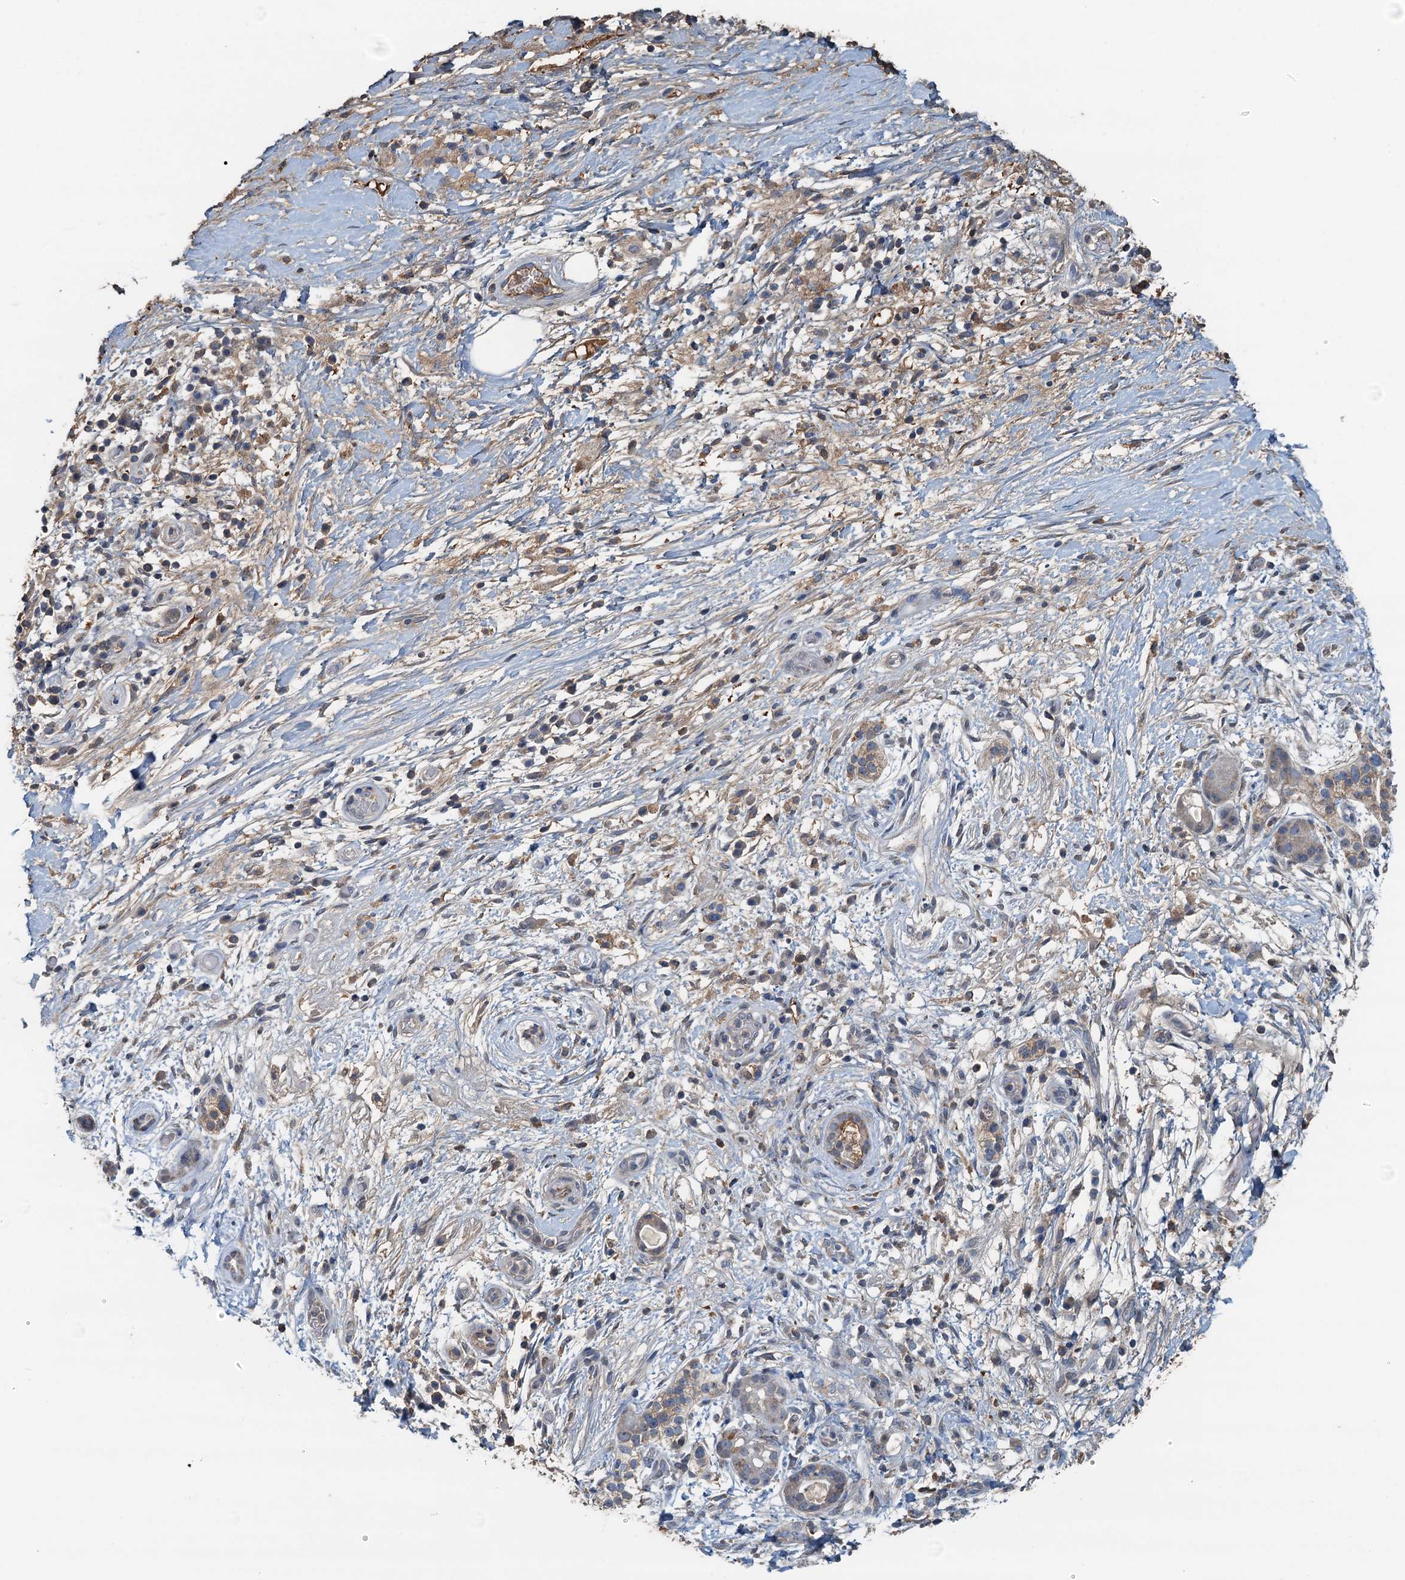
{"staining": {"intensity": "negative", "quantity": "none", "location": "none"}, "tissue": "pancreatic cancer", "cell_type": "Tumor cells", "image_type": "cancer", "snomed": [{"axis": "morphology", "description": "Adenocarcinoma, NOS"}, {"axis": "topography", "description": "Pancreas"}], "caption": "Adenocarcinoma (pancreatic) was stained to show a protein in brown. There is no significant expression in tumor cells.", "gene": "LSM14B", "patient": {"sex": "female", "age": 73}}